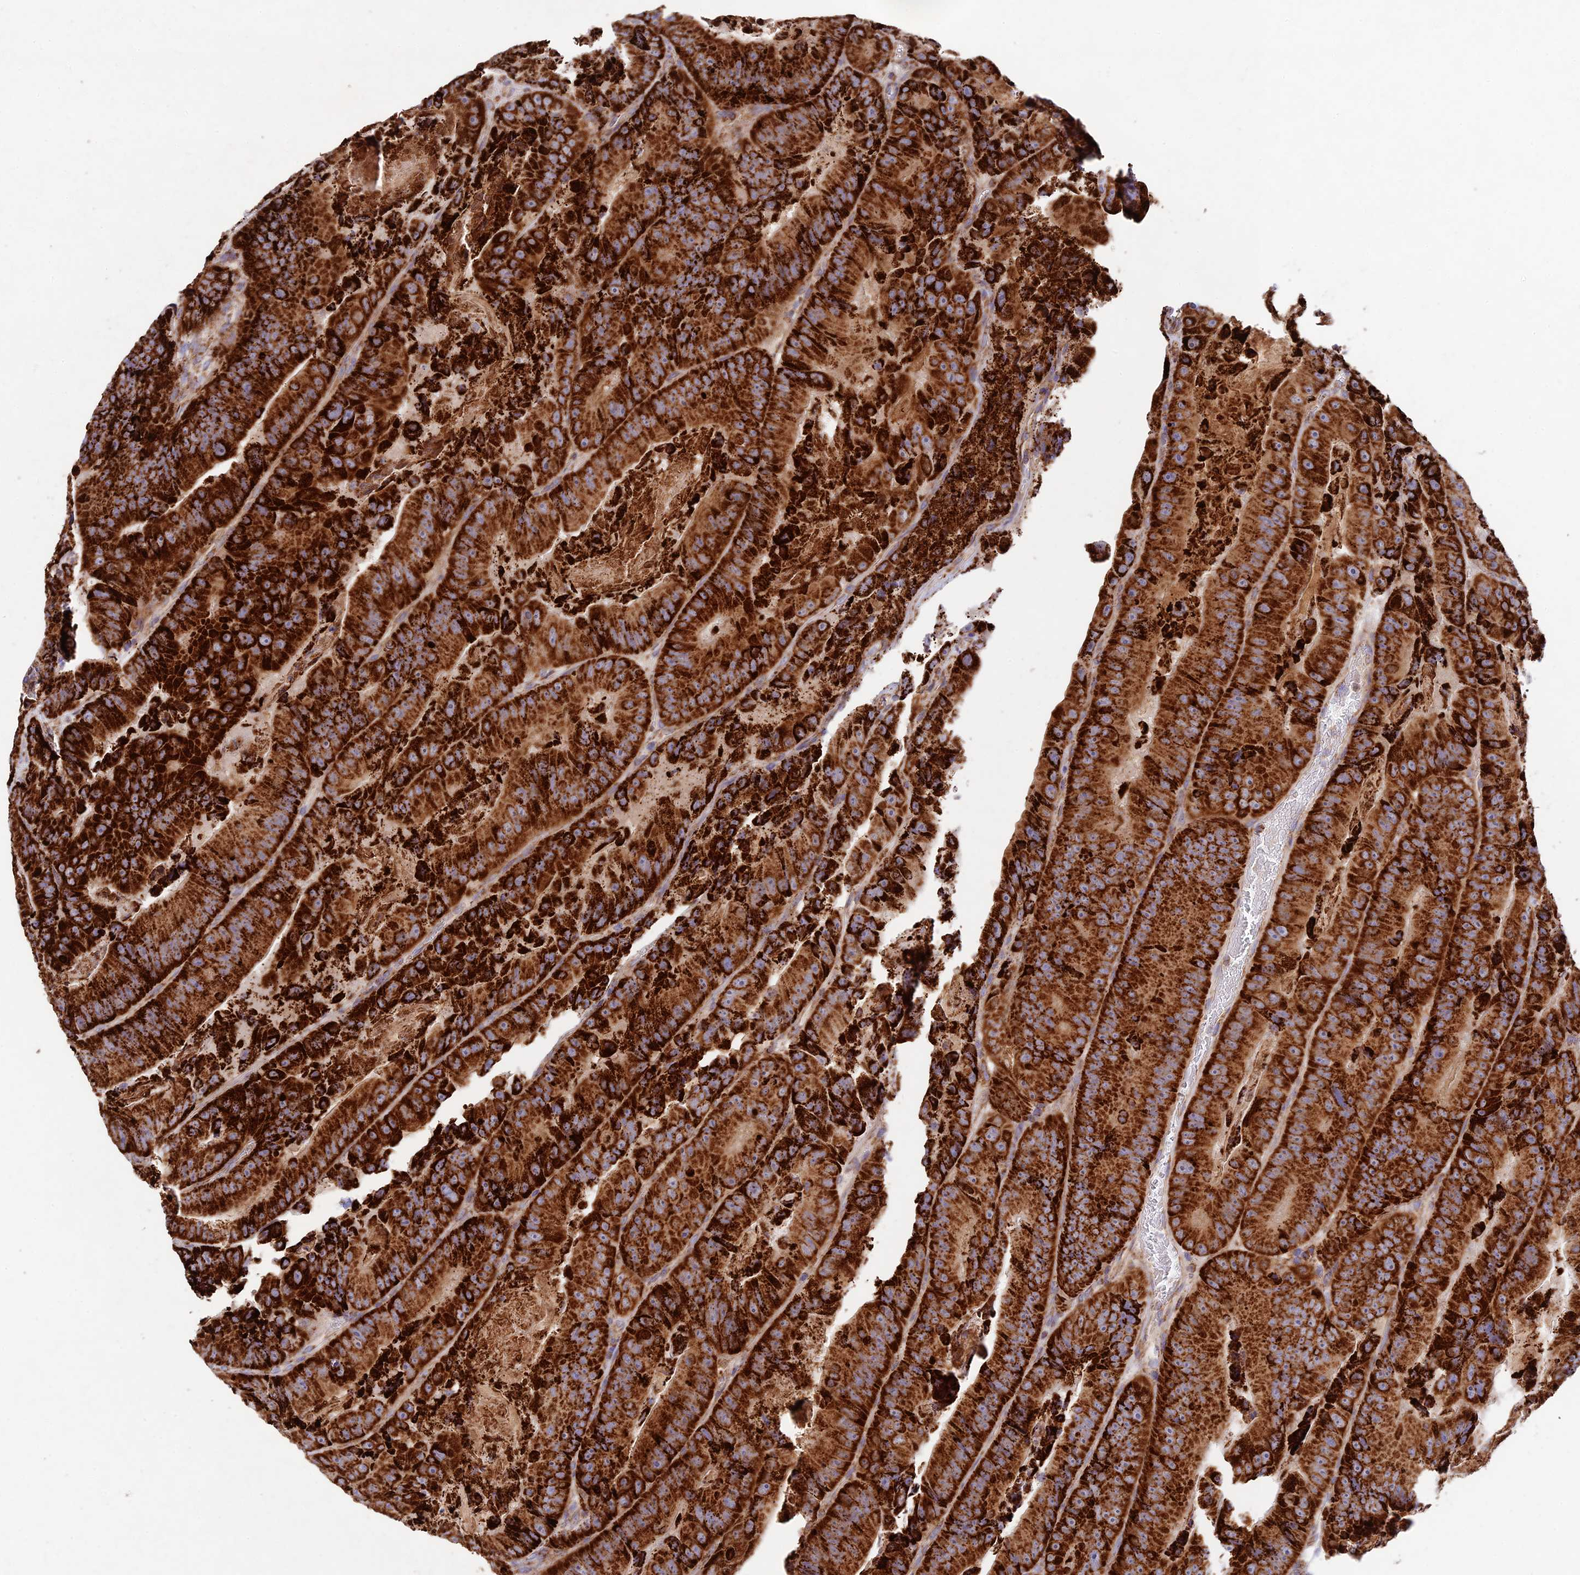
{"staining": {"intensity": "strong", "quantity": ">75%", "location": "cytoplasmic/membranous"}, "tissue": "colorectal cancer", "cell_type": "Tumor cells", "image_type": "cancer", "snomed": [{"axis": "morphology", "description": "Adenocarcinoma, NOS"}, {"axis": "topography", "description": "Colon"}], "caption": "Tumor cells show strong cytoplasmic/membranous staining in approximately >75% of cells in colorectal adenocarcinoma.", "gene": "KHDC3L", "patient": {"sex": "female", "age": 86}}